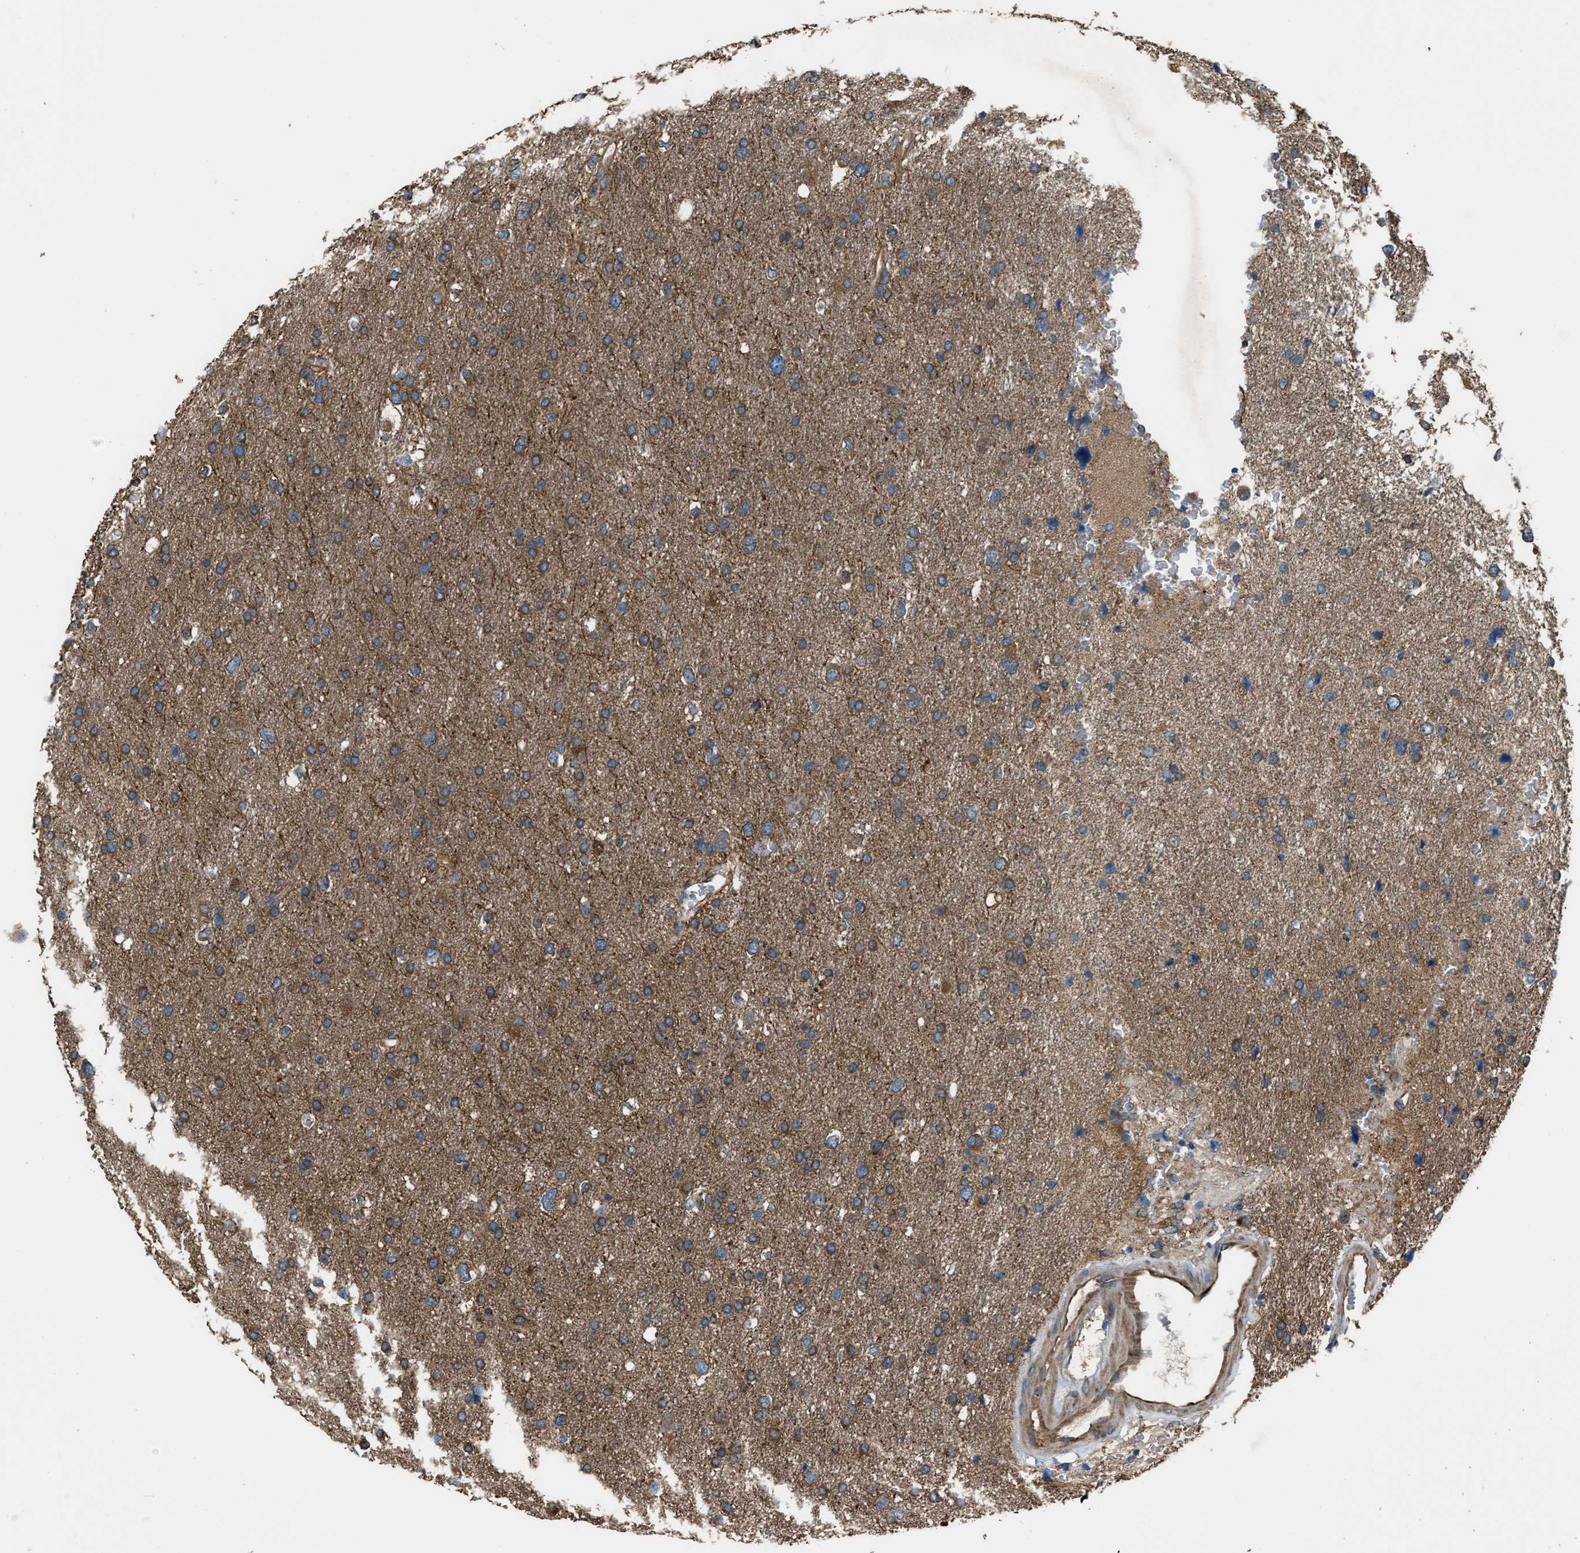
{"staining": {"intensity": "moderate", "quantity": ">75%", "location": "cytoplasmic/membranous"}, "tissue": "glioma", "cell_type": "Tumor cells", "image_type": "cancer", "snomed": [{"axis": "morphology", "description": "Glioma, malignant, Low grade"}, {"axis": "topography", "description": "Brain"}], "caption": "Moderate cytoplasmic/membranous expression for a protein is appreciated in about >75% of tumor cells of malignant glioma (low-grade) using immunohistochemistry.", "gene": "TRPC1", "patient": {"sex": "female", "age": 37}}